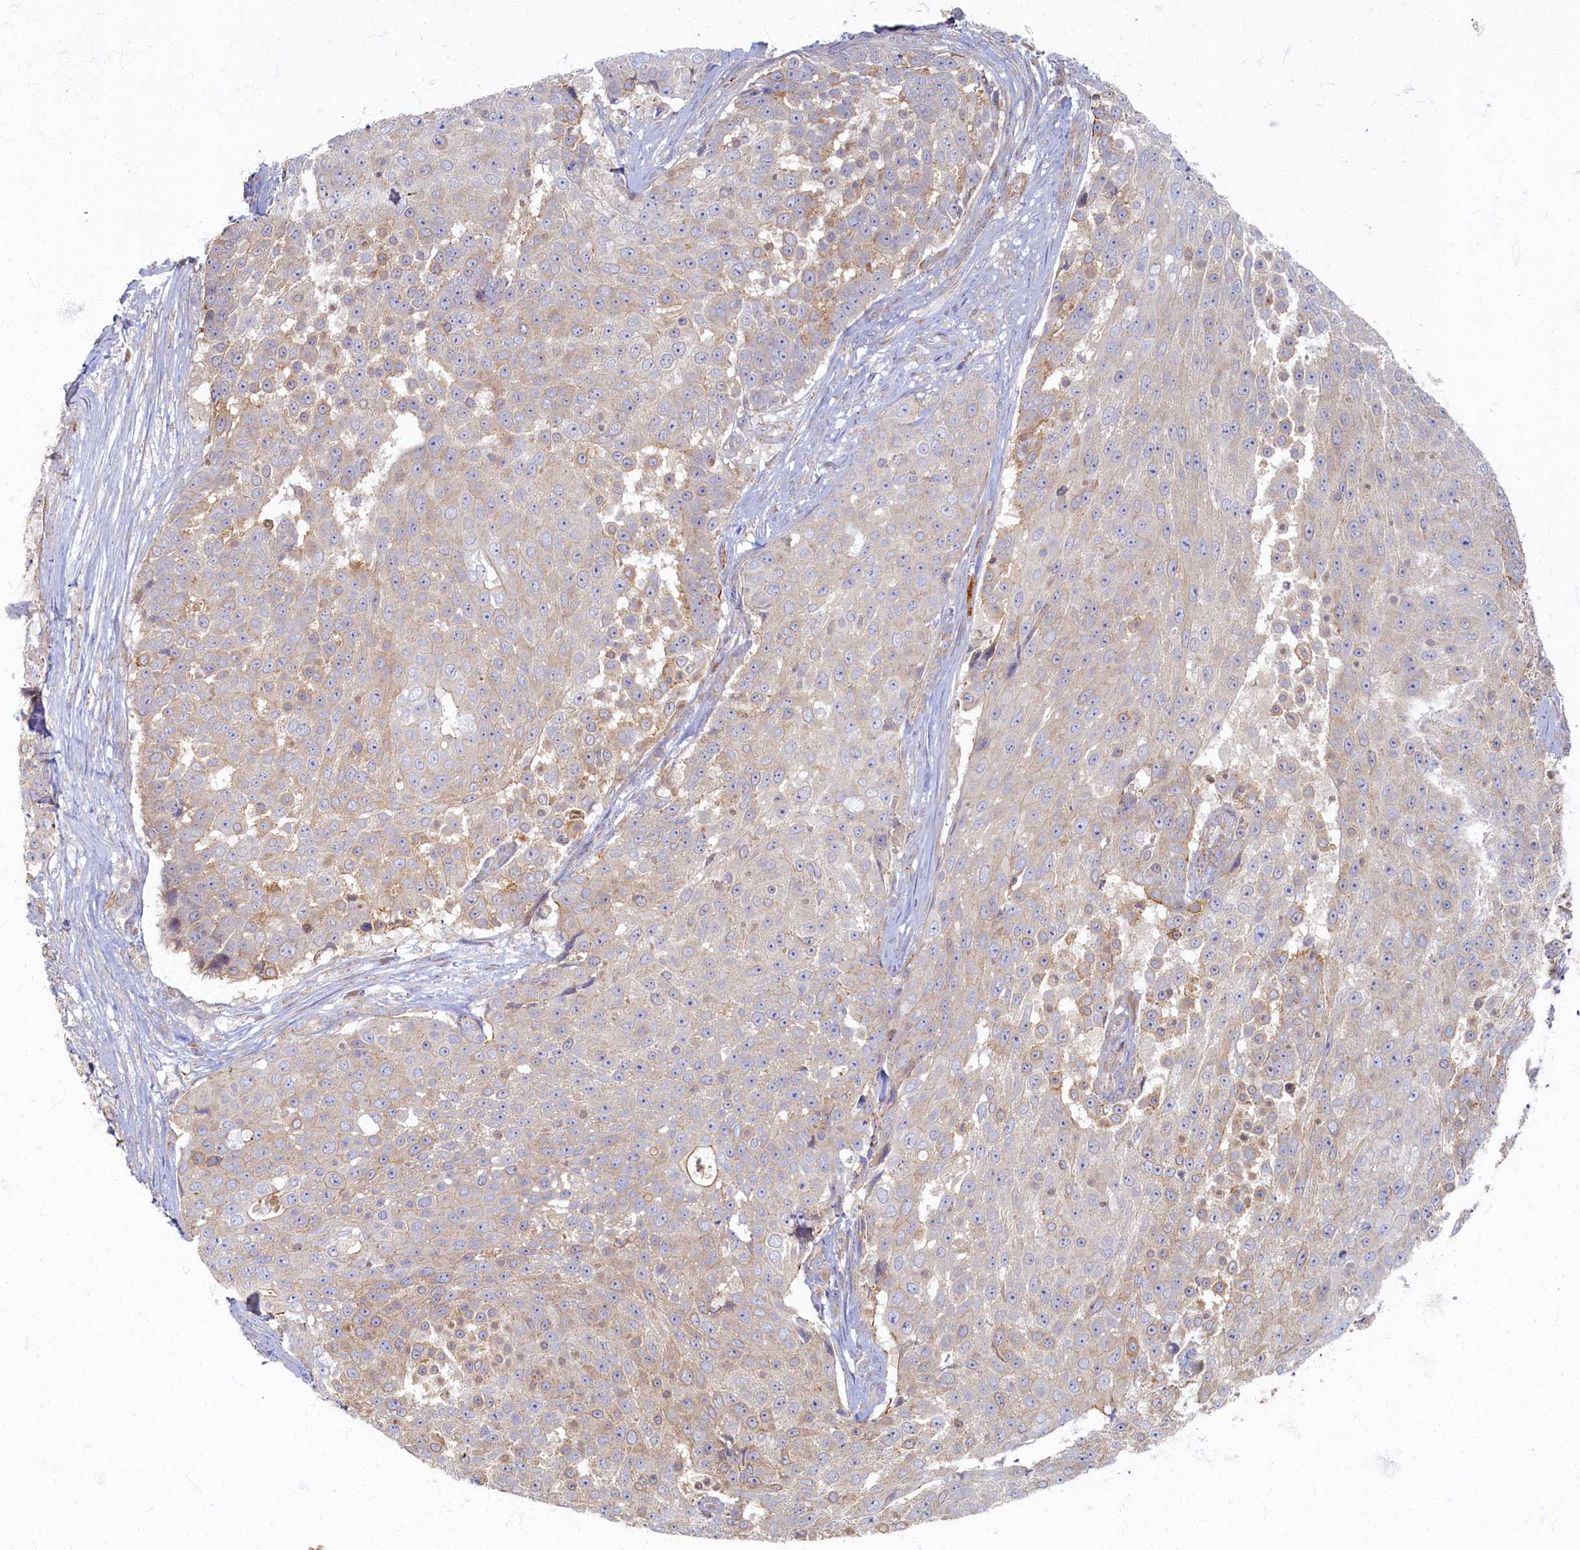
{"staining": {"intensity": "moderate", "quantity": "<25%", "location": "cytoplasmic/membranous"}, "tissue": "urothelial cancer", "cell_type": "Tumor cells", "image_type": "cancer", "snomed": [{"axis": "morphology", "description": "Urothelial carcinoma, High grade"}, {"axis": "topography", "description": "Urinary bladder"}], "caption": "IHC staining of urothelial cancer, which displays low levels of moderate cytoplasmic/membranous expression in about <25% of tumor cells indicating moderate cytoplasmic/membranous protein expression. The staining was performed using DAB (3,3'-diaminobenzidine) (brown) for protein detection and nuclei were counterstained in hematoxylin (blue).", "gene": "PSMG2", "patient": {"sex": "female", "age": 63}}